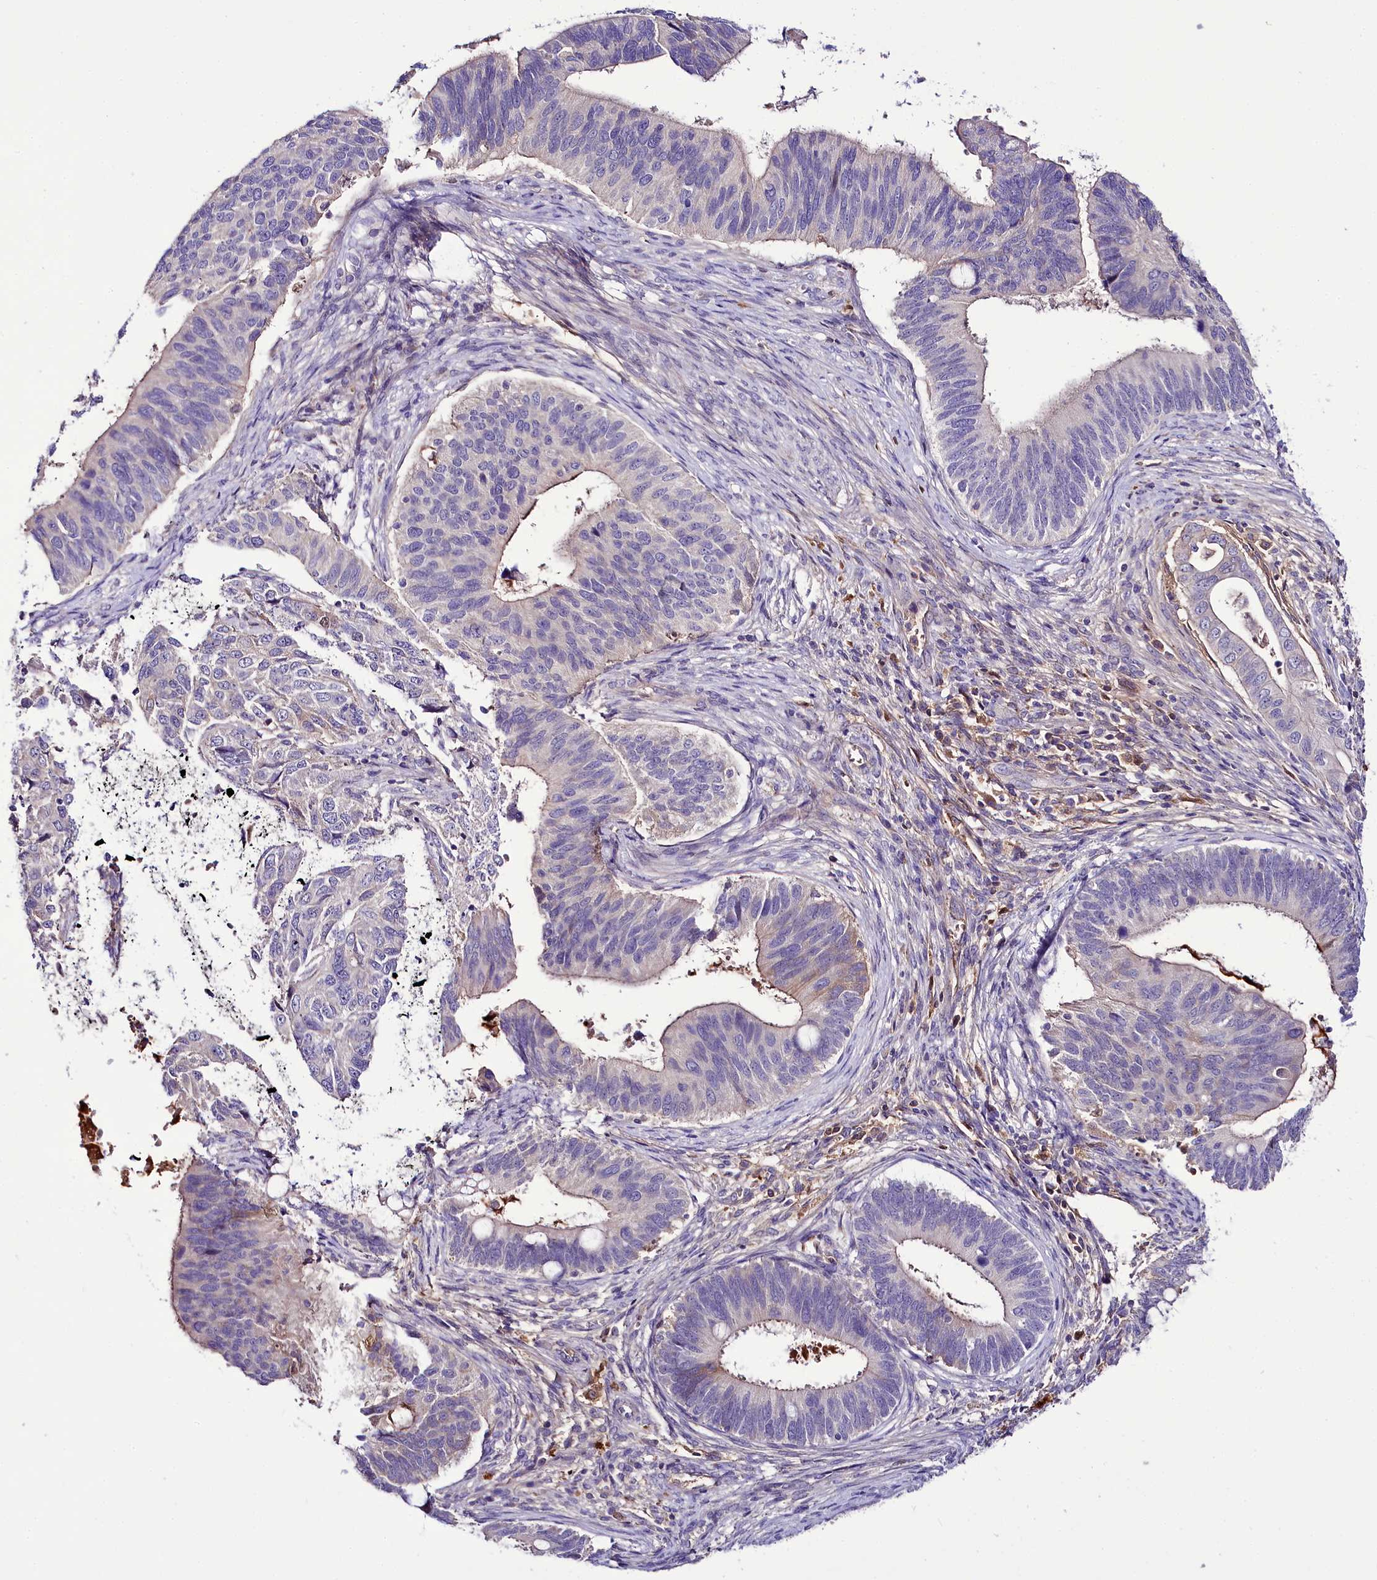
{"staining": {"intensity": "moderate", "quantity": "<25%", "location": "cytoplasmic/membranous"}, "tissue": "cervical cancer", "cell_type": "Tumor cells", "image_type": "cancer", "snomed": [{"axis": "morphology", "description": "Adenocarcinoma, NOS"}, {"axis": "topography", "description": "Cervix"}], "caption": "Brown immunohistochemical staining in cervical adenocarcinoma shows moderate cytoplasmic/membranous expression in about <25% of tumor cells. Immunohistochemistry (ihc) stains the protein of interest in brown and the nuclei are stained blue.", "gene": "PPP1R32", "patient": {"sex": "female", "age": 42}}